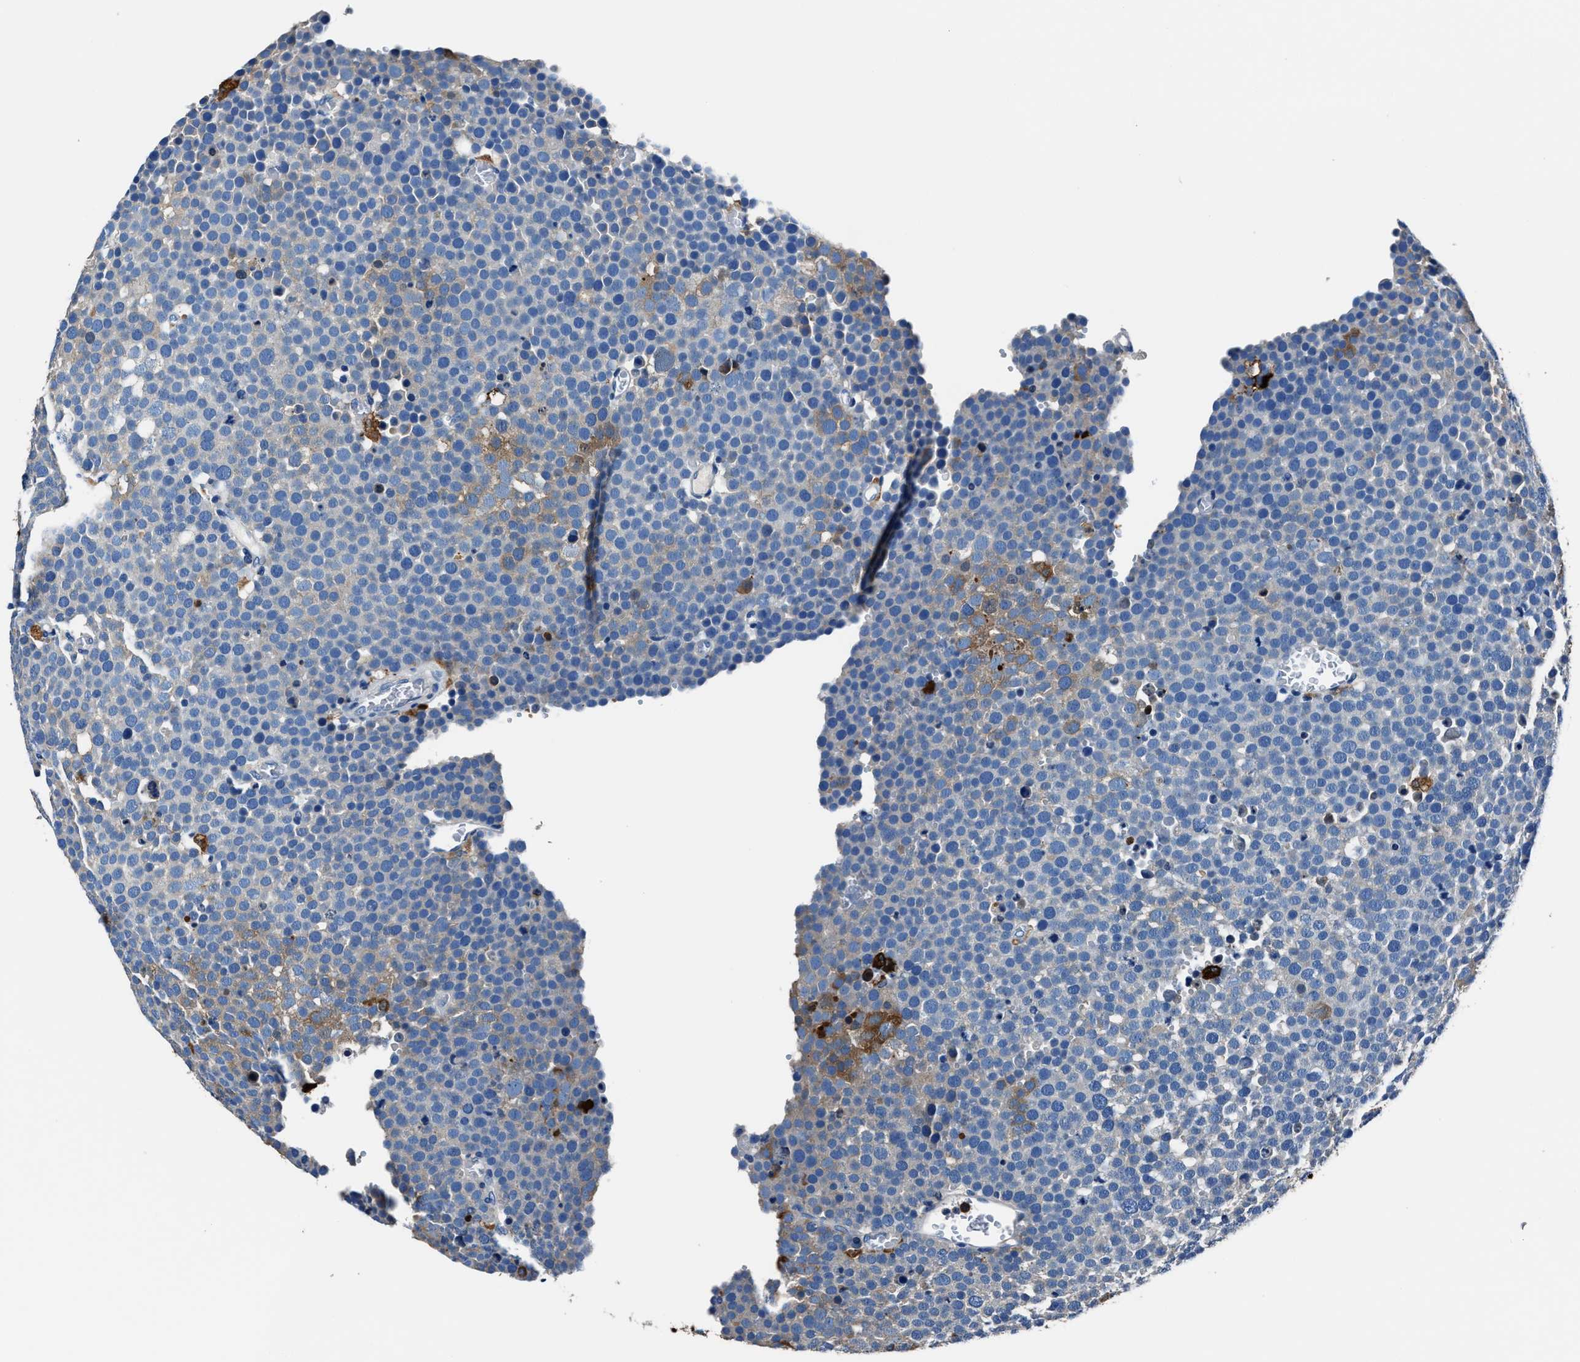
{"staining": {"intensity": "moderate", "quantity": "<25%", "location": "cytoplasmic/membranous"}, "tissue": "testis cancer", "cell_type": "Tumor cells", "image_type": "cancer", "snomed": [{"axis": "morphology", "description": "Seminoma, NOS"}, {"axis": "topography", "description": "Testis"}], "caption": "There is low levels of moderate cytoplasmic/membranous expression in tumor cells of testis cancer, as demonstrated by immunohistochemical staining (brown color).", "gene": "FTL", "patient": {"sex": "male", "age": 71}}